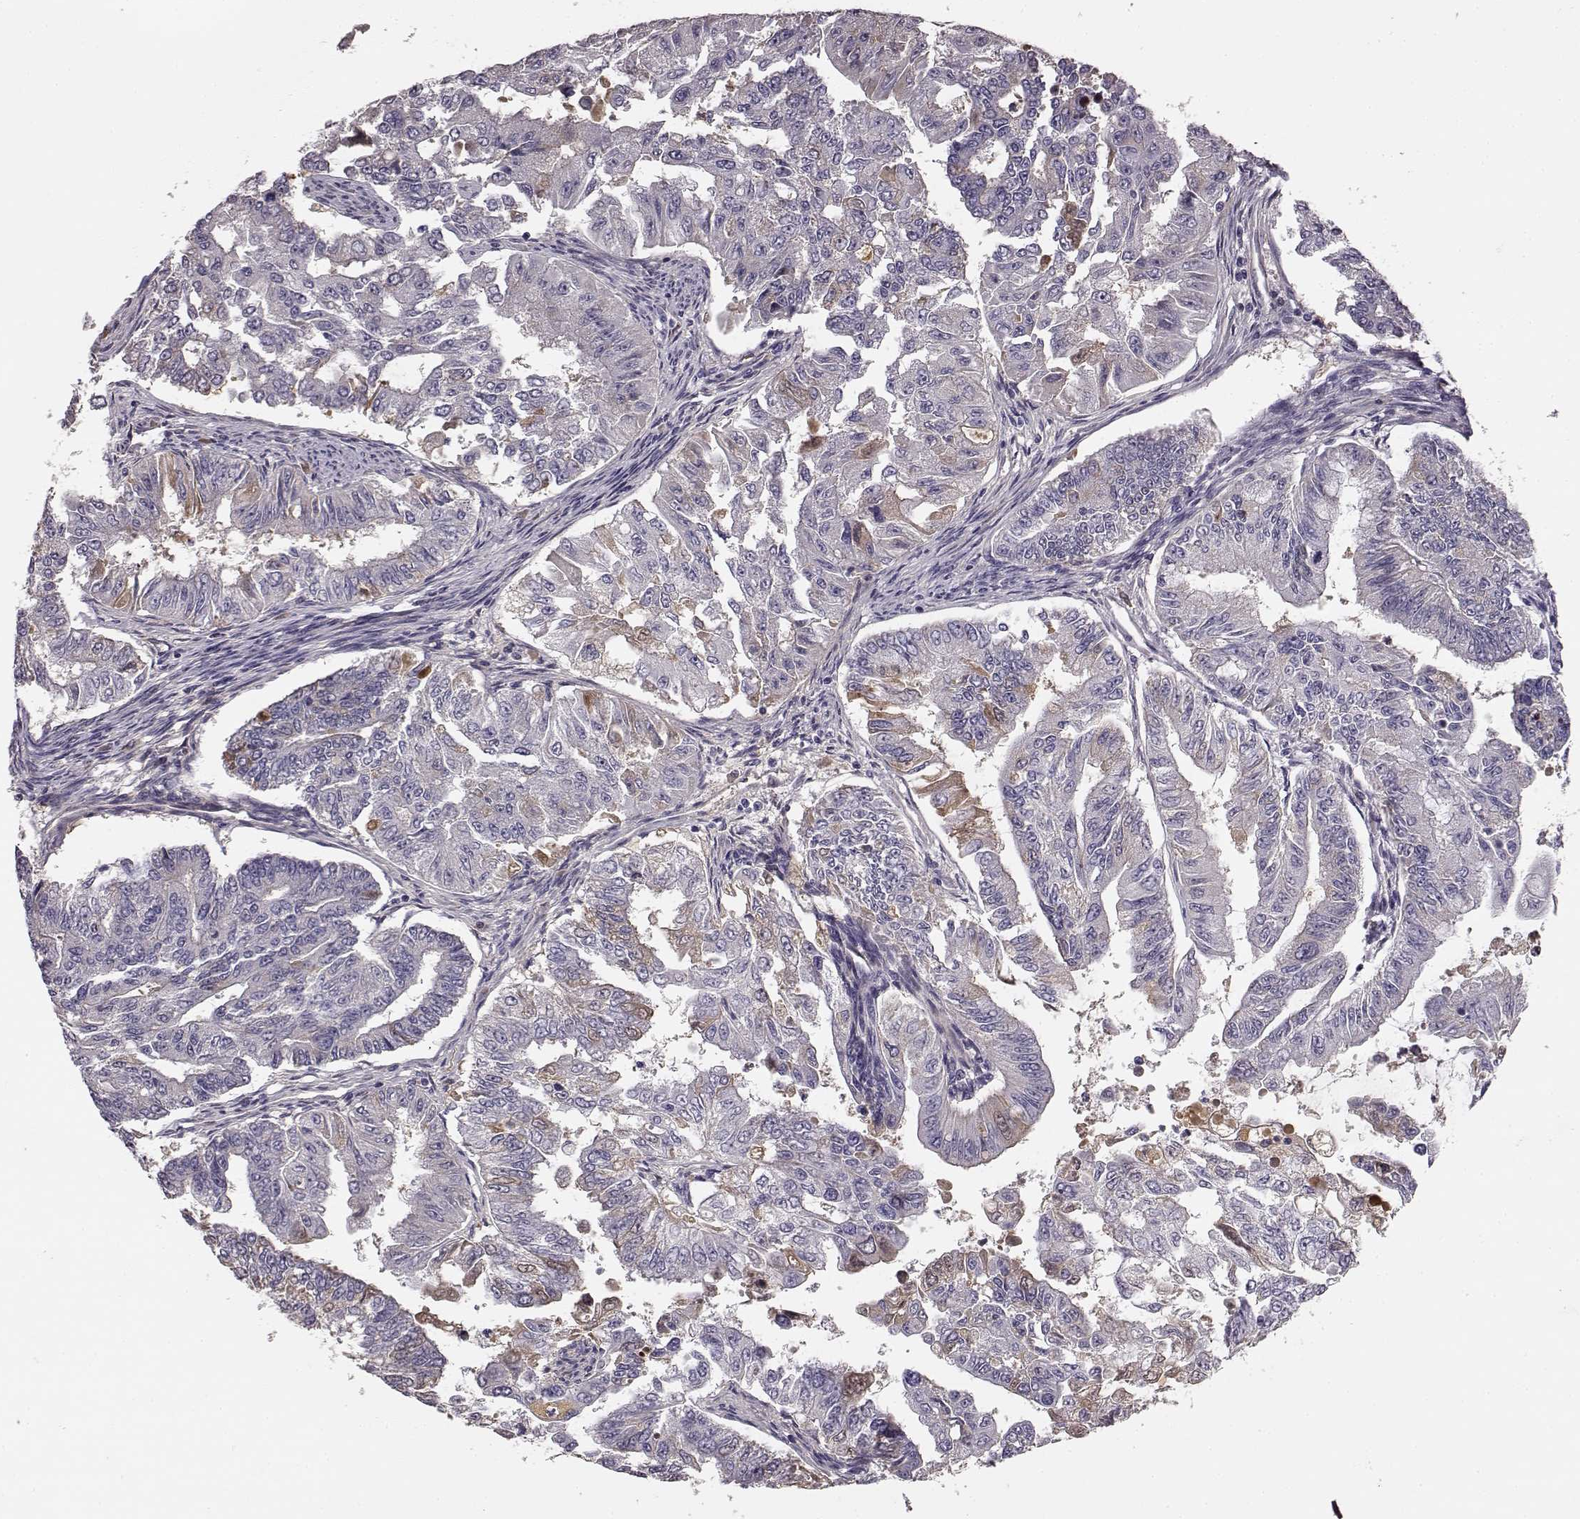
{"staining": {"intensity": "weak", "quantity": "<25%", "location": "cytoplasmic/membranous"}, "tissue": "endometrial cancer", "cell_type": "Tumor cells", "image_type": "cancer", "snomed": [{"axis": "morphology", "description": "Adenocarcinoma, NOS"}, {"axis": "topography", "description": "Uterus"}], "caption": "Tumor cells show no significant protein expression in endometrial cancer.", "gene": "YJEFN3", "patient": {"sex": "female", "age": 59}}